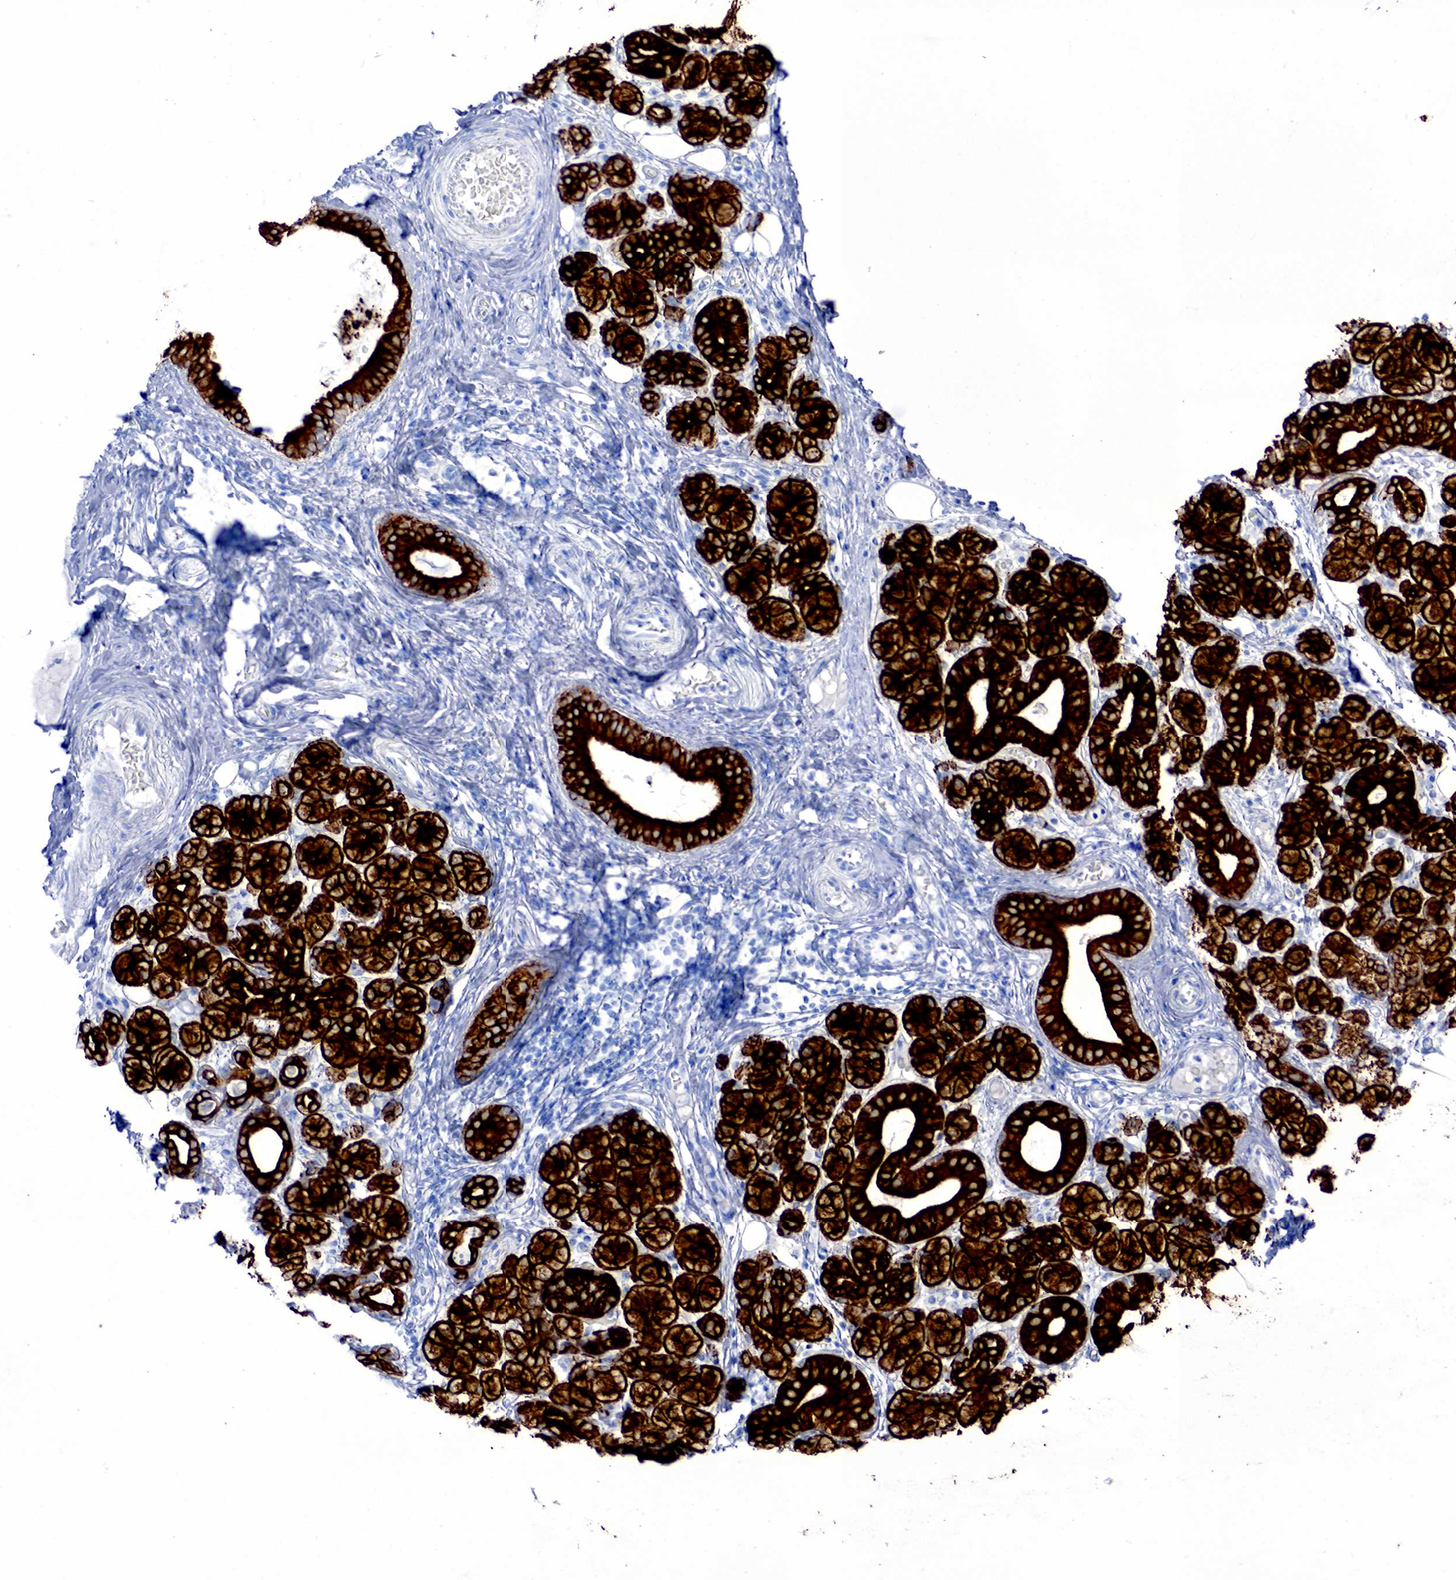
{"staining": {"intensity": "strong", "quantity": ">75%", "location": "cytoplasmic/membranous"}, "tissue": "salivary gland", "cell_type": "Glandular cells", "image_type": "normal", "snomed": [{"axis": "morphology", "description": "Normal tissue, NOS"}, {"axis": "topography", "description": "Salivary gland"}, {"axis": "topography", "description": "Peripheral nerve tissue"}], "caption": "DAB immunohistochemical staining of normal human salivary gland reveals strong cytoplasmic/membranous protein staining in approximately >75% of glandular cells.", "gene": "KRT18", "patient": {"sex": "male", "age": 62}}